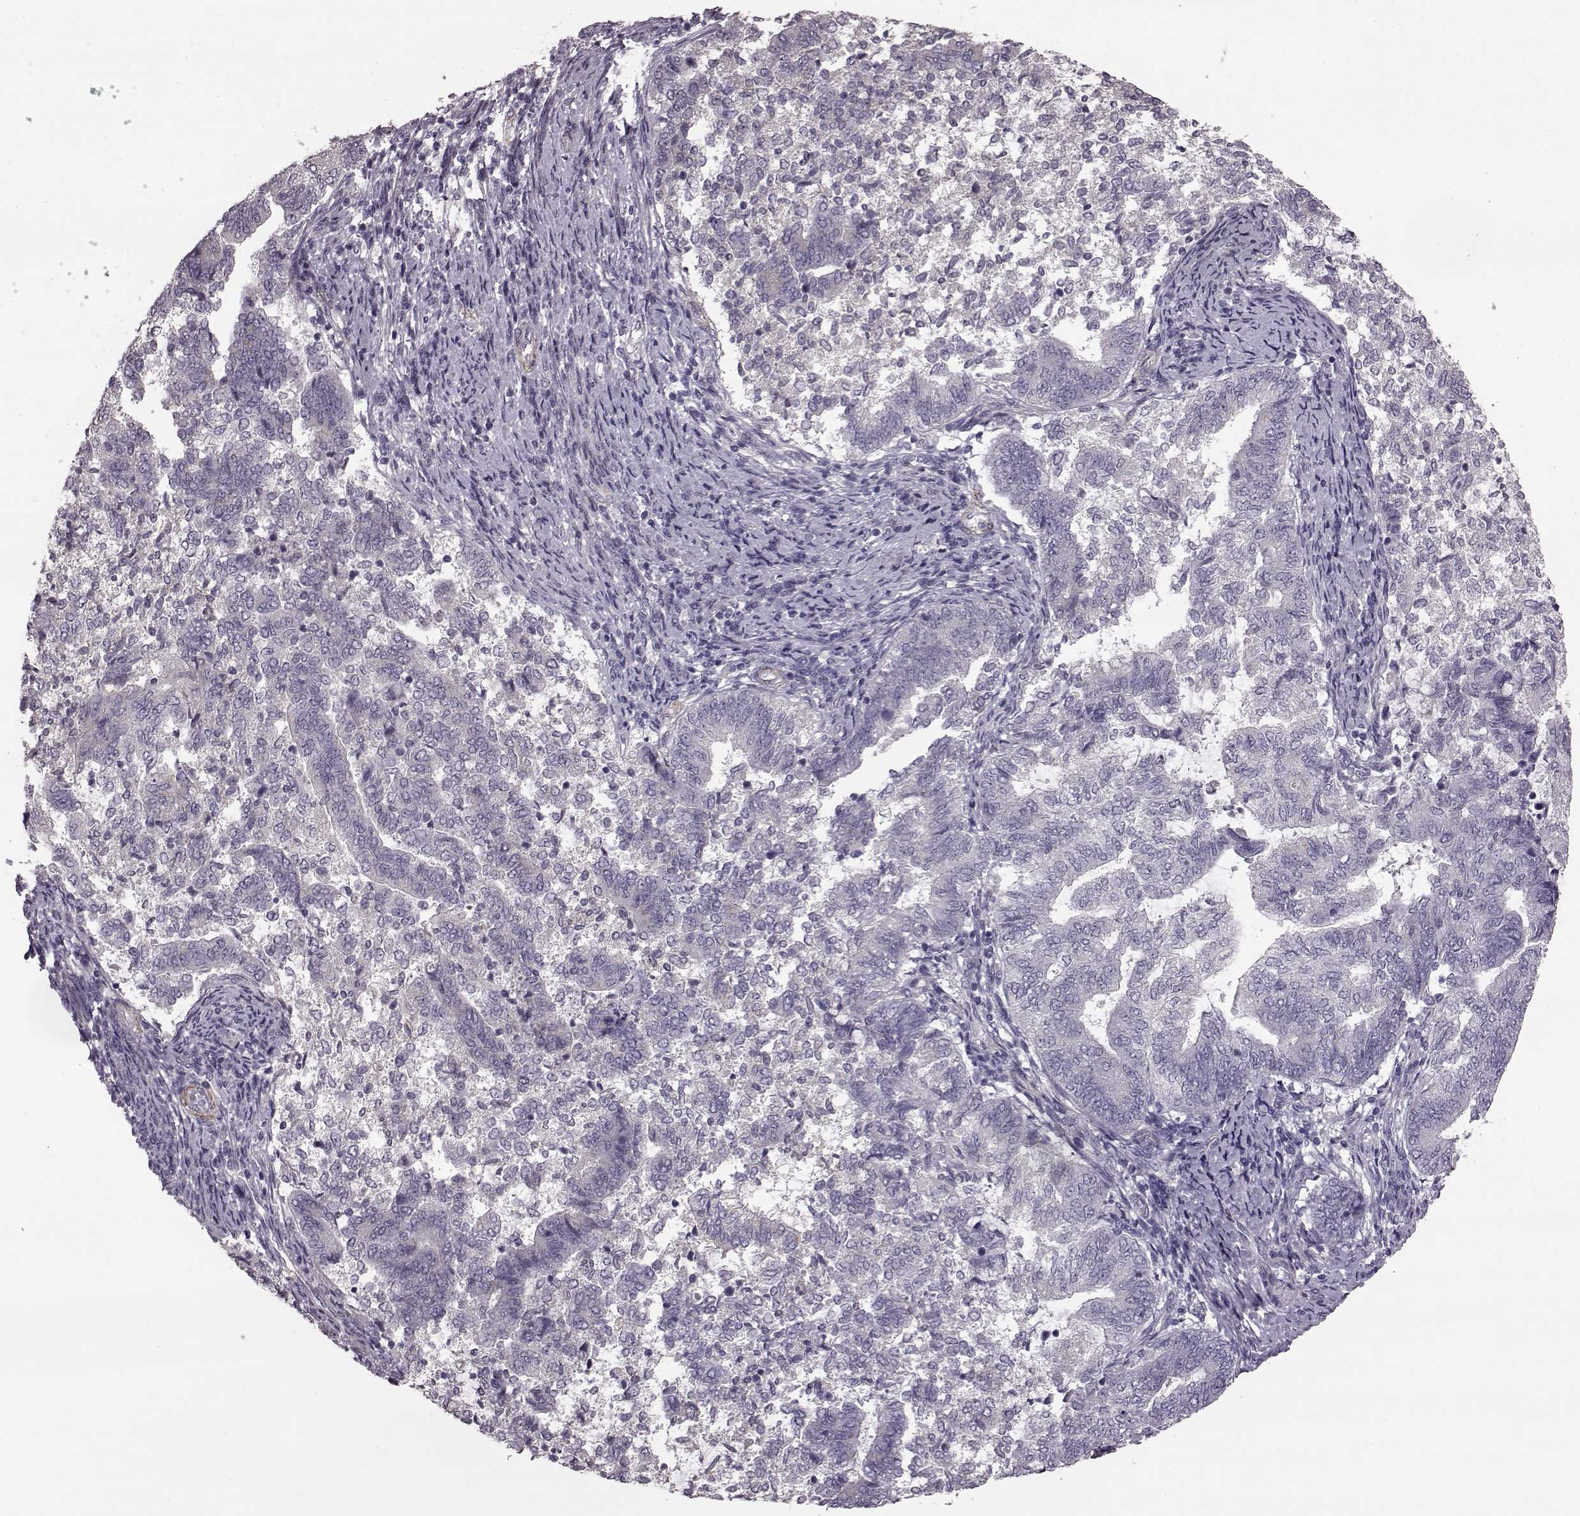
{"staining": {"intensity": "negative", "quantity": "none", "location": "none"}, "tissue": "endometrial cancer", "cell_type": "Tumor cells", "image_type": "cancer", "snomed": [{"axis": "morphology", "description": "Adenocarcinoma, NOS"}, {"axis": "topography", "description": "Endometrium"}], "caption": "DAB (3,3'-diaminobenzidine) immunohistochemical staining of human endometrial cancer exhibits no significant staining in tumor cells. (DAB IHC, high magnification).", "gene": "GRK1", "patient": {"sex": "female", "age": 65}}